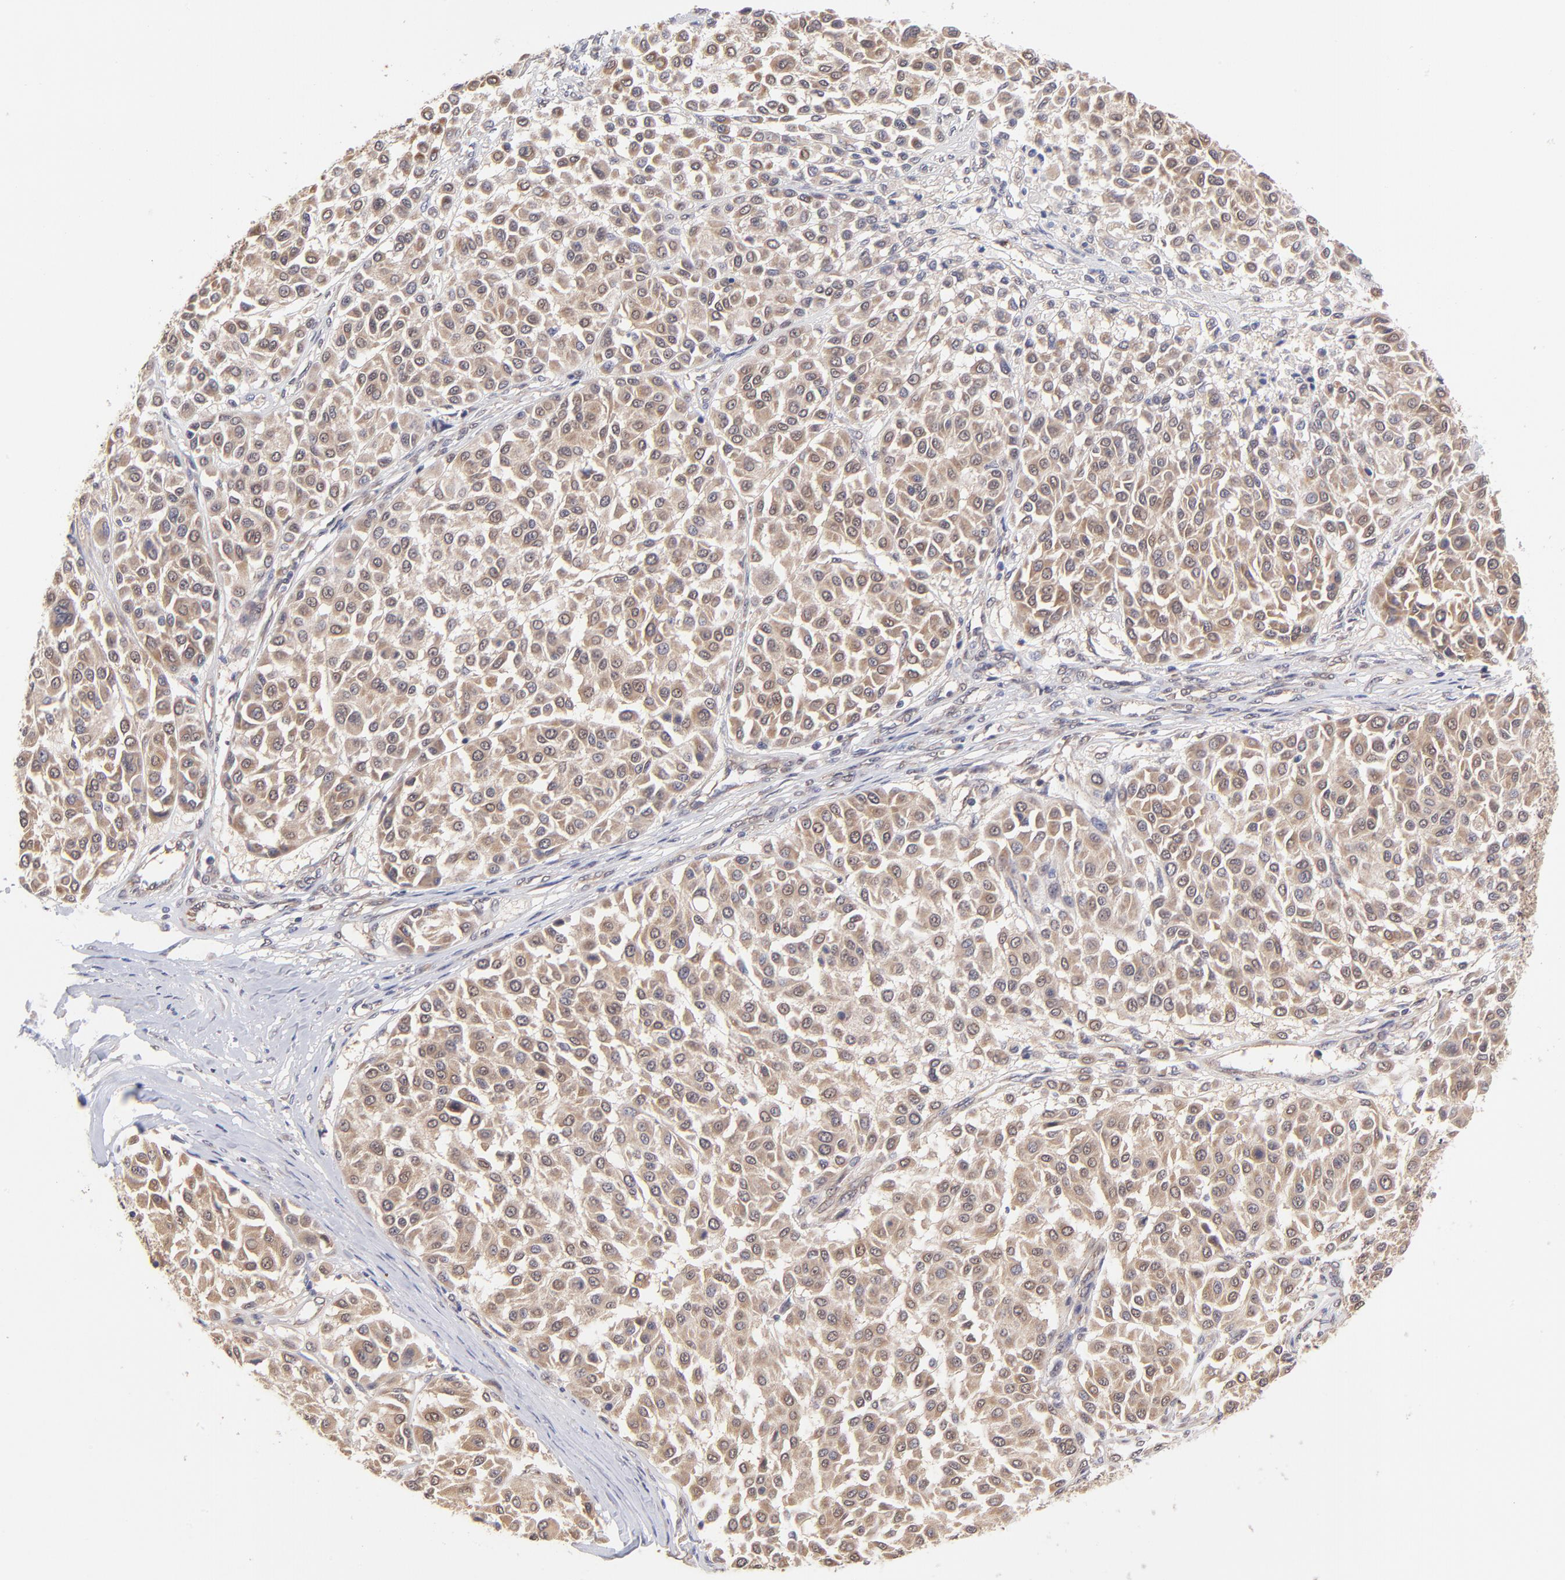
{"staining": {"intensity": "strong", "quantity": ">75%", "location": "cytoplasmic/membranous"}, "tissue": "melanoma", "cell_type": "Tumor cells", "image_type": "cancer", "snomed": [{"axis": "morphology", "description": "Malignant melanoma, Metastatic site"}, {"axis": "topography", "description": "Soft tissue"}], "caption": "DAB (3,3'-diaminobenzidine) immunohistochemical staining of human melanoma demonstrates strong cytoplasmic/membranous protein expression in about >75% of tumor cells.", "gene": "UBE2H", "patient": {"sex": "male", "age": 41}}